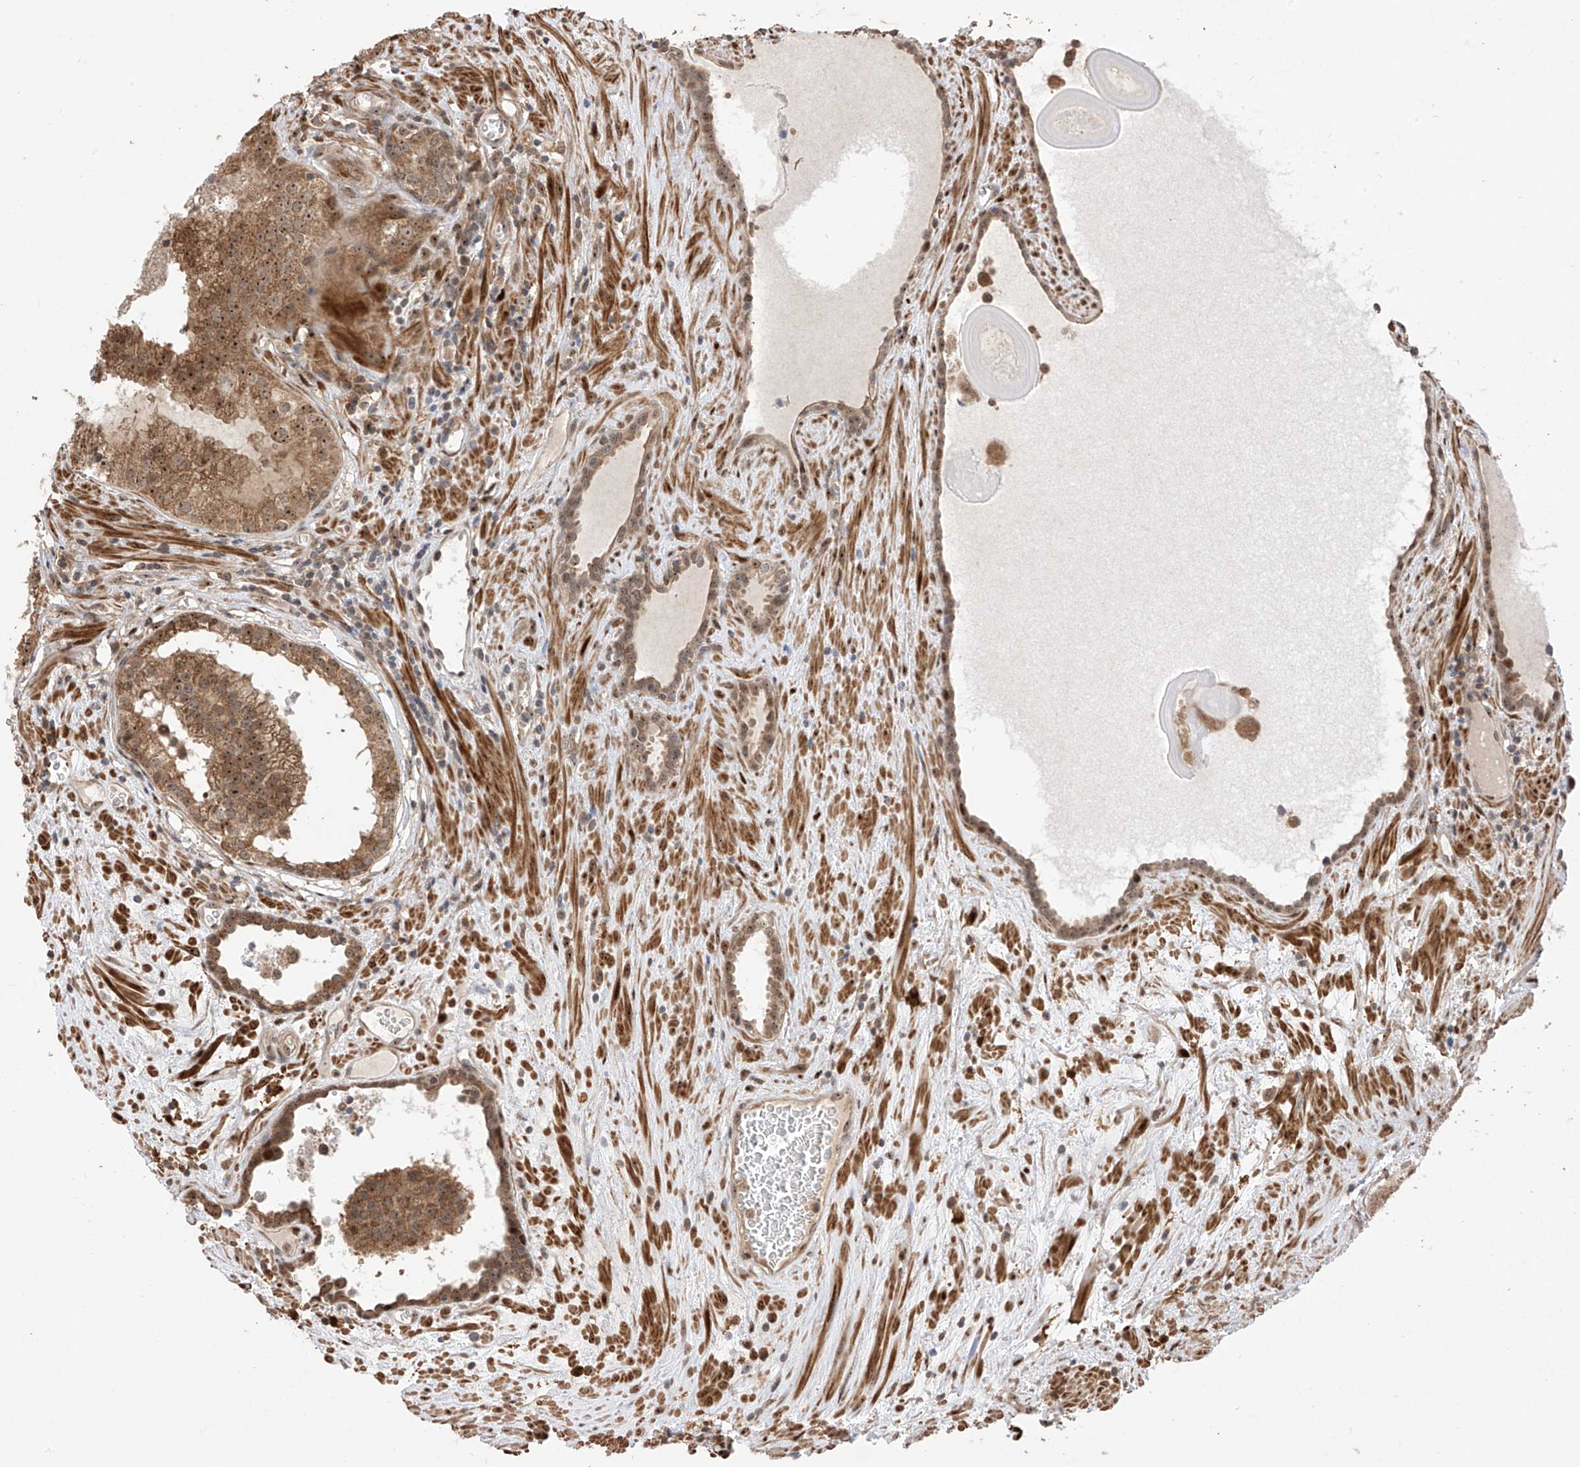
{"staining": {"intensity": "moderate", "quantity": ">75%", "location": "cytoplasmic/membranous,nuclear"}, "tissue": "prostate cancer", "cell_type": "Tumor cells", "image_type": "cancer", "snomed": [{"axis": "morphology", "description": "Adenocarcinoma, High grade"}, {"axis": "topography", "description": "Prostate"}], "caption": "A high-resolution image shows immunohistochemistry staining of adenocarcinoma (high-grade) (prostate), which demonstrates moderate cytoplasmic/membranous and nuclear expression in approximately >75% of tumor cells.", "gene": "LATS1", "patient": {"sex": "male", "age": 68}}